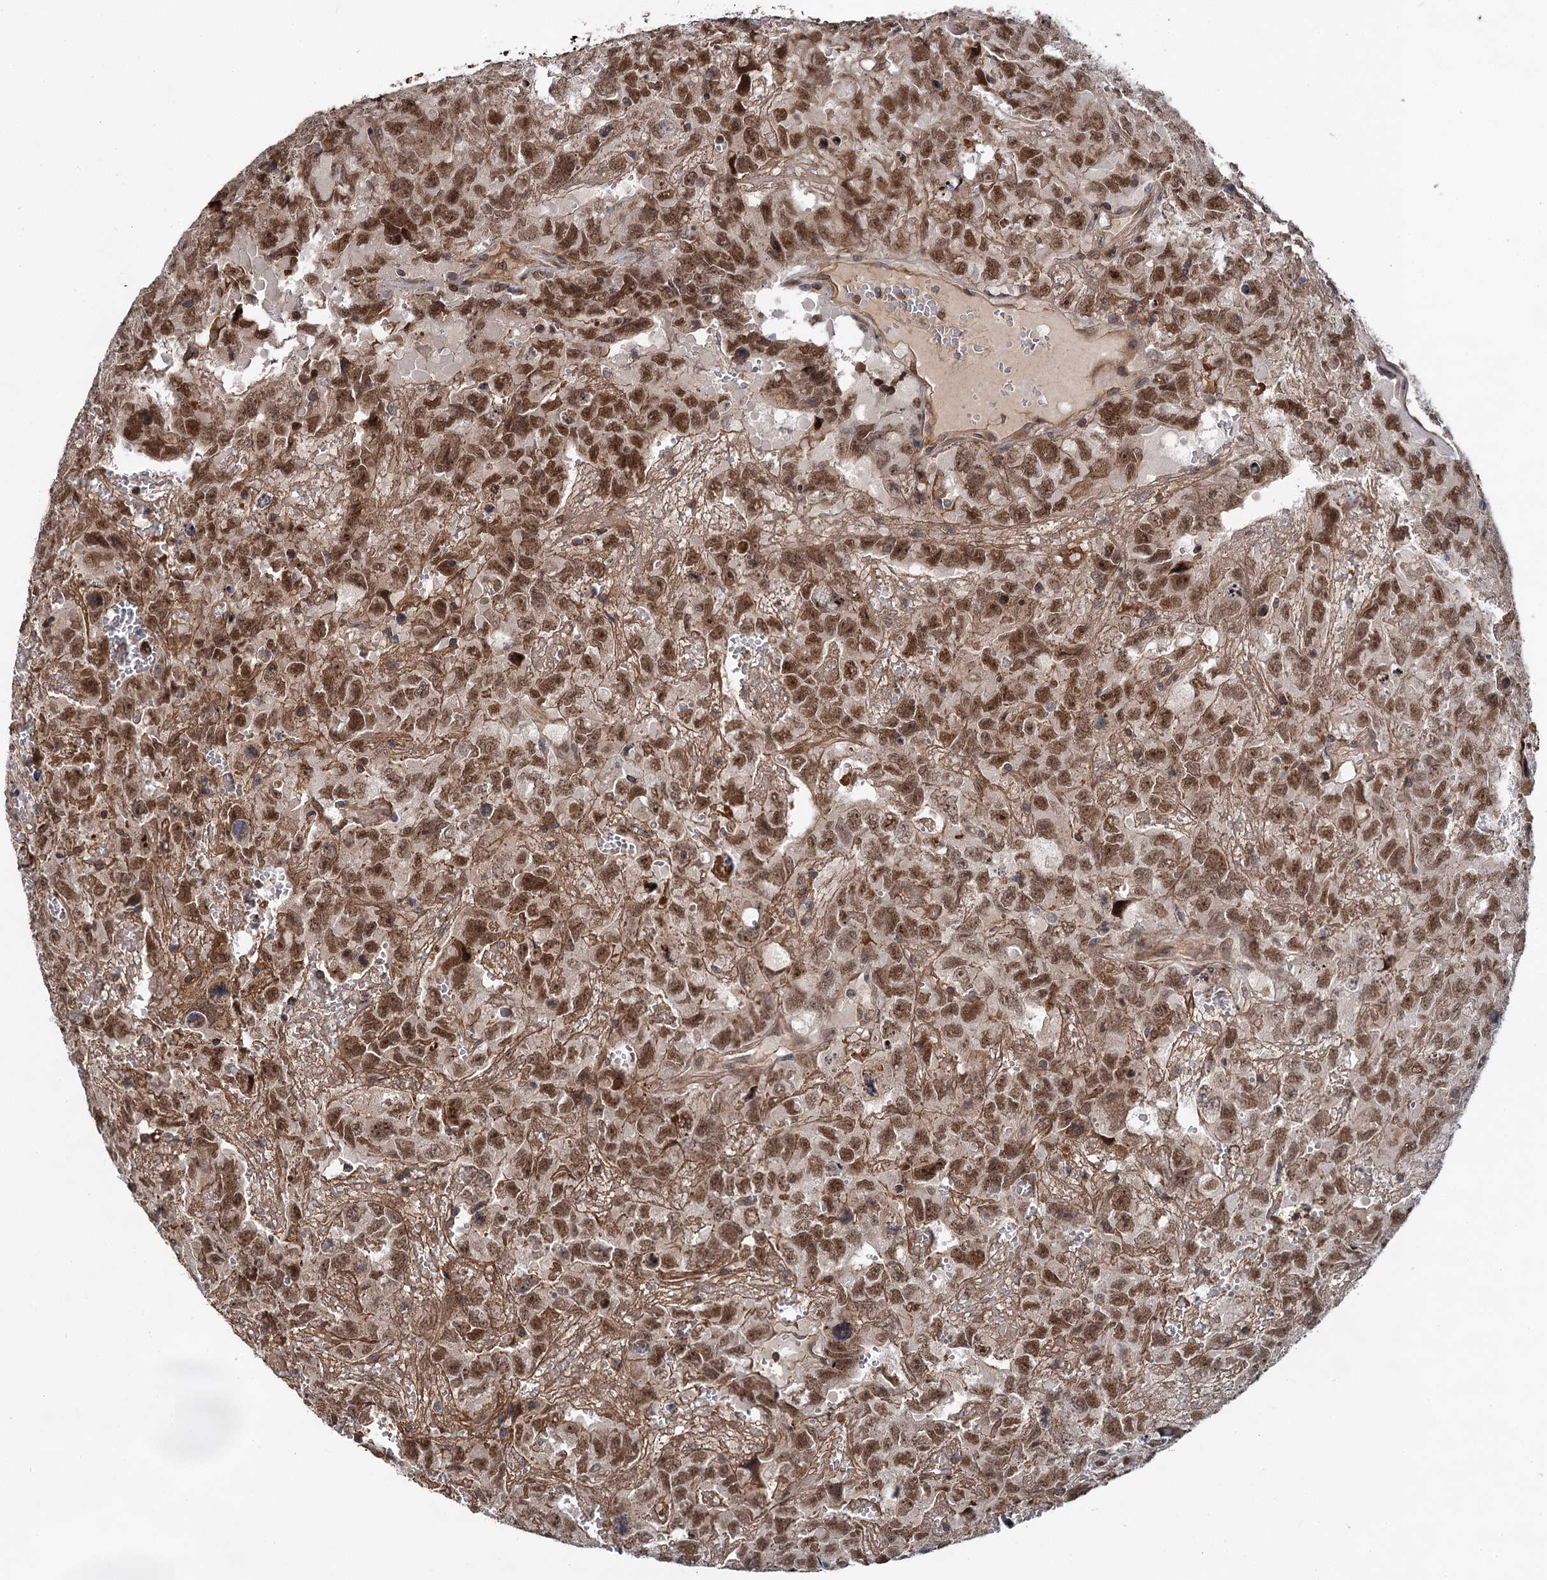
{"staining": {"intensity": "strong", "quantity": ">75%", "location": "nuclear"}, "tissue": "testis cancer", "cell_type": "Tumor cells", "image_type": "cancer", "snomed": [{"axis": "morphology", "description": "Carcinoma, Embryonal, NOS"}, {"axis": "topography", "description": "Testis"}], "caption": "Immunohistochemical staining of human testis embryonal carcinoma reveals high levels of strong nuclear staining in about >75% of tumor cells.", "gene": "ABLIM1", "patient": {"sex": "male", "age": 45}}